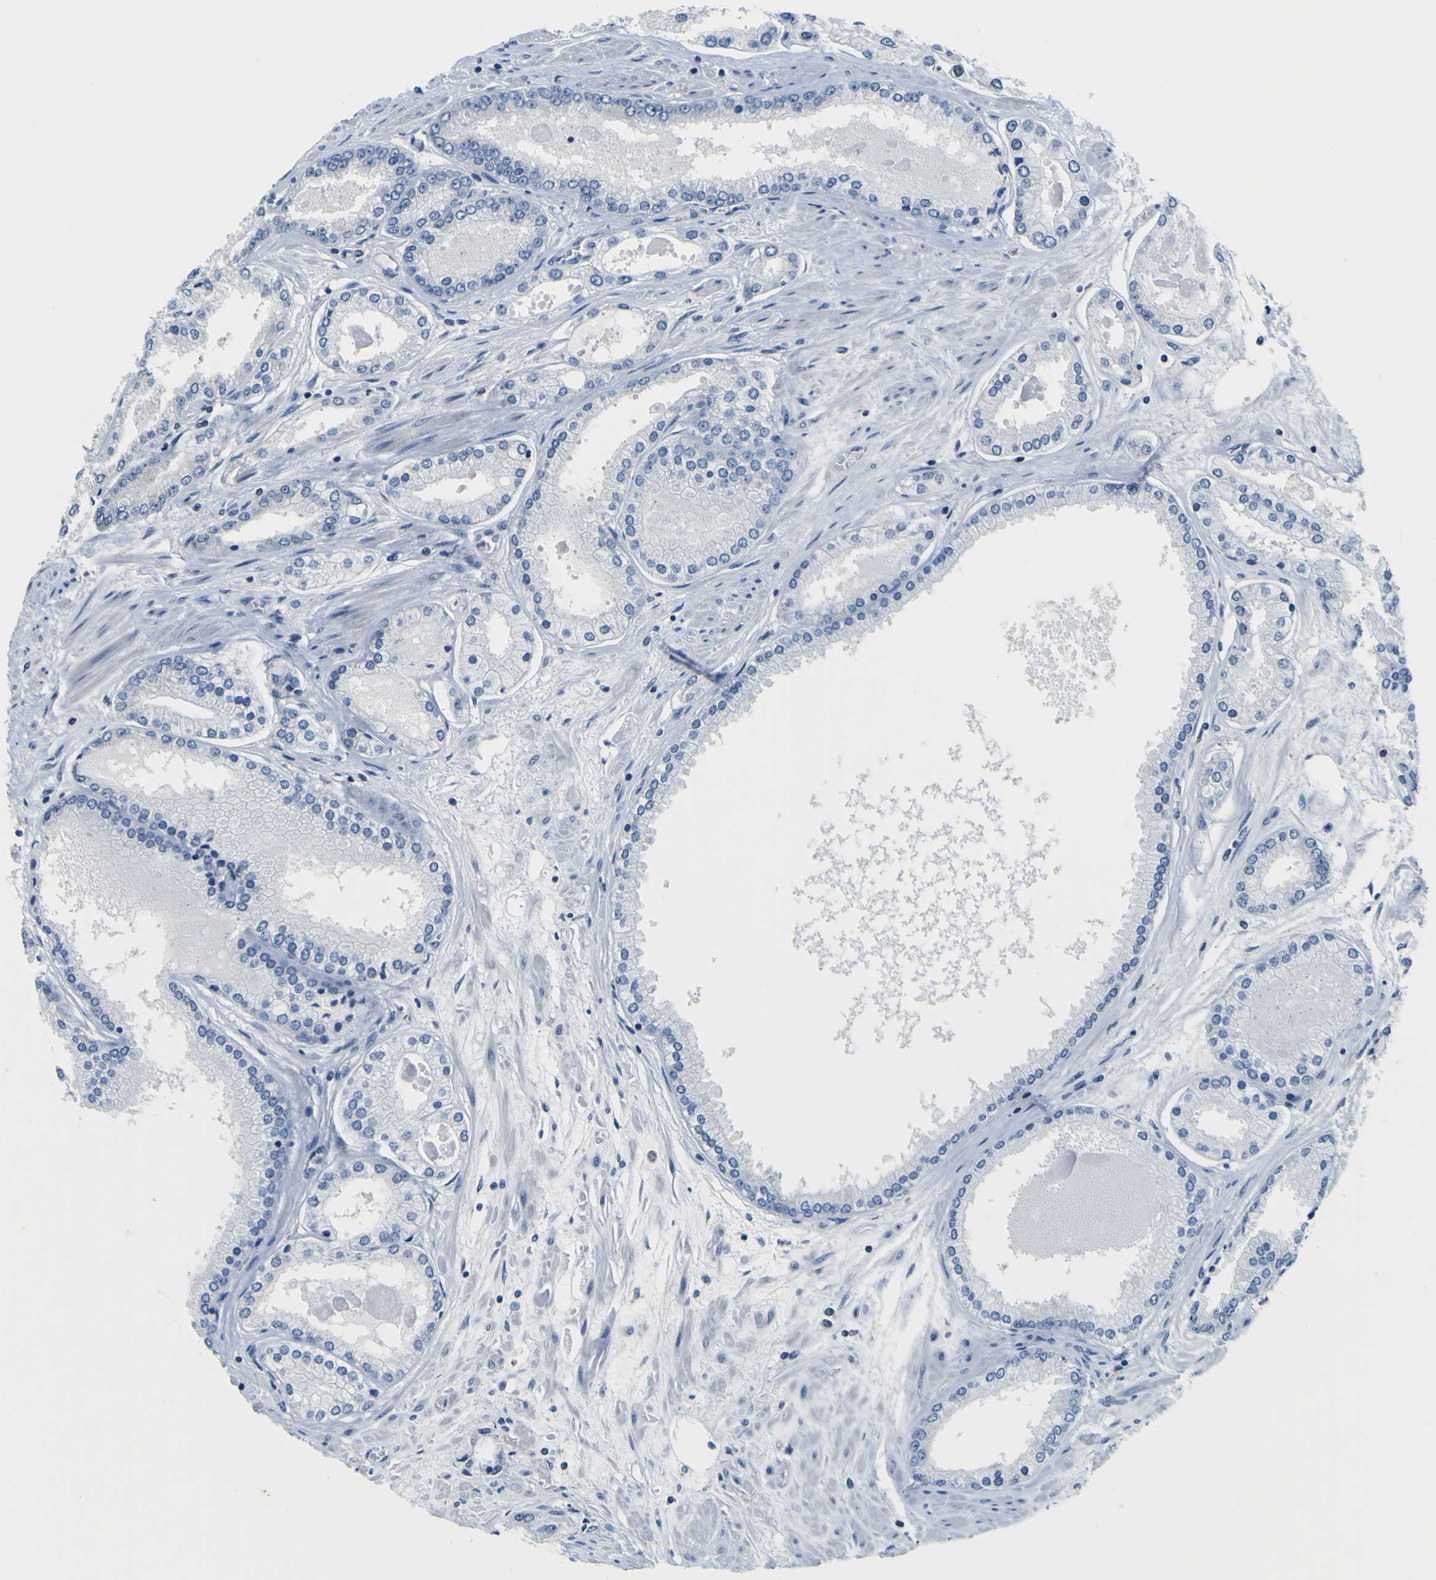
{"staining": {"intensity": "negative", "quantity": "none", "location": "none"}, "tissue": "prostate cancer", "cell_type": "Tumor cells", "image_type": "cancer", "snomed": [{"axis": "morphology", "description": "Adenocarcinoma, High grade"}, {"axis": "topography", "description": "Prostate"}], "caption": "Immunohistochemical staining of high-grade adenocarcinoma (prostate) exhibits no significant staining in tumor cells.", "gene": "TNIK", "patient": {"sex": "male", "age": 59}}